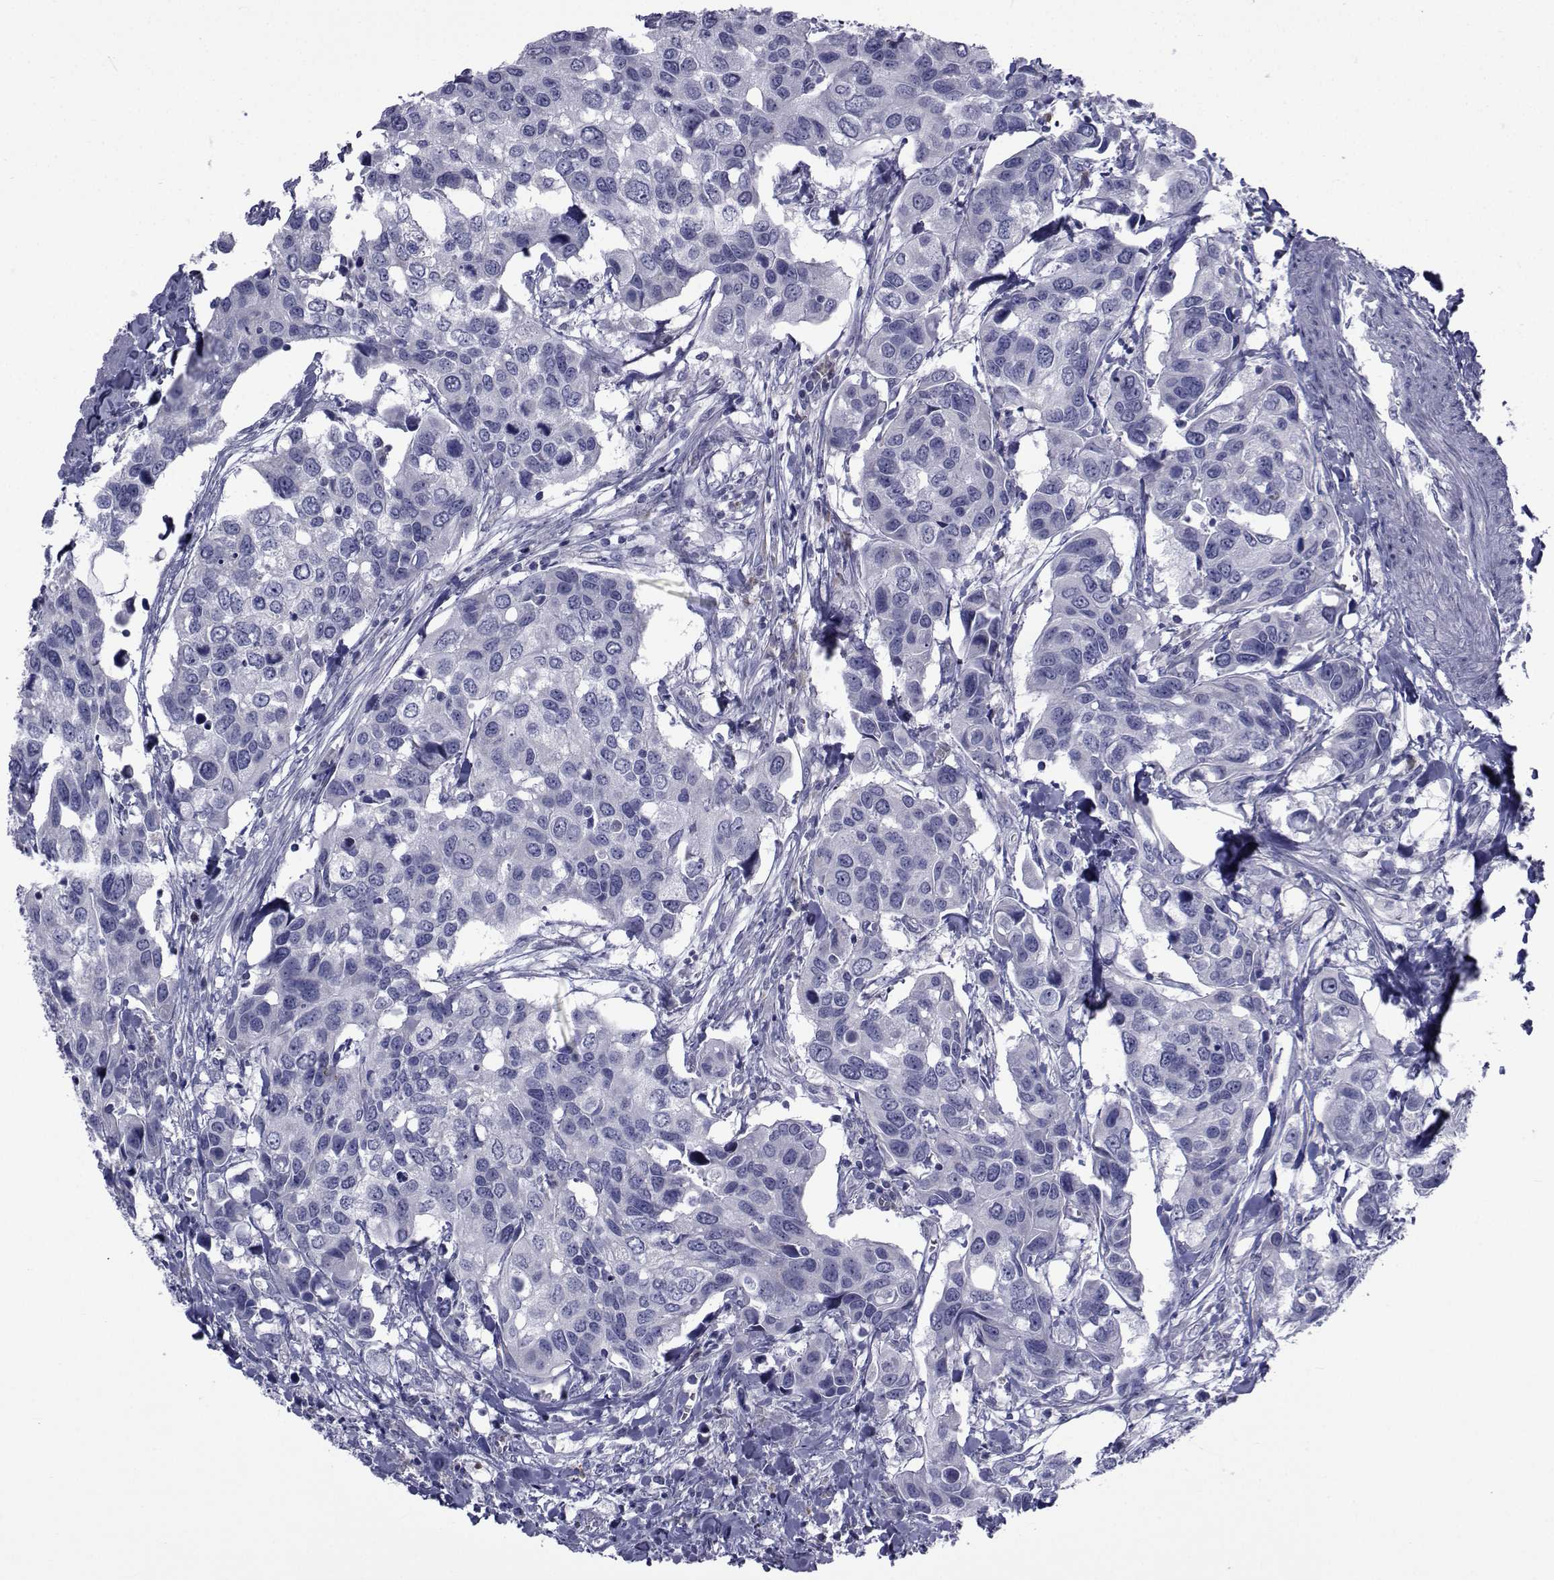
{"staining": {"intensity": "negative", "quantity": "none", "location": "none"}, "tissue": "urothelial cancer", "cell_type": "Tumor cells", "image_type": "cancer", "snomed": [{"axis": "morphology", "description": "Urothelial carcinoma, High grade"}, {"axis": "topography", "description": "Urinary bladder"}], "caption": "There is no significant positivity in tumor cells of urothelial cancer.", "gene": "ROPN1", "patient": {"sex": "male", "age": 60}}